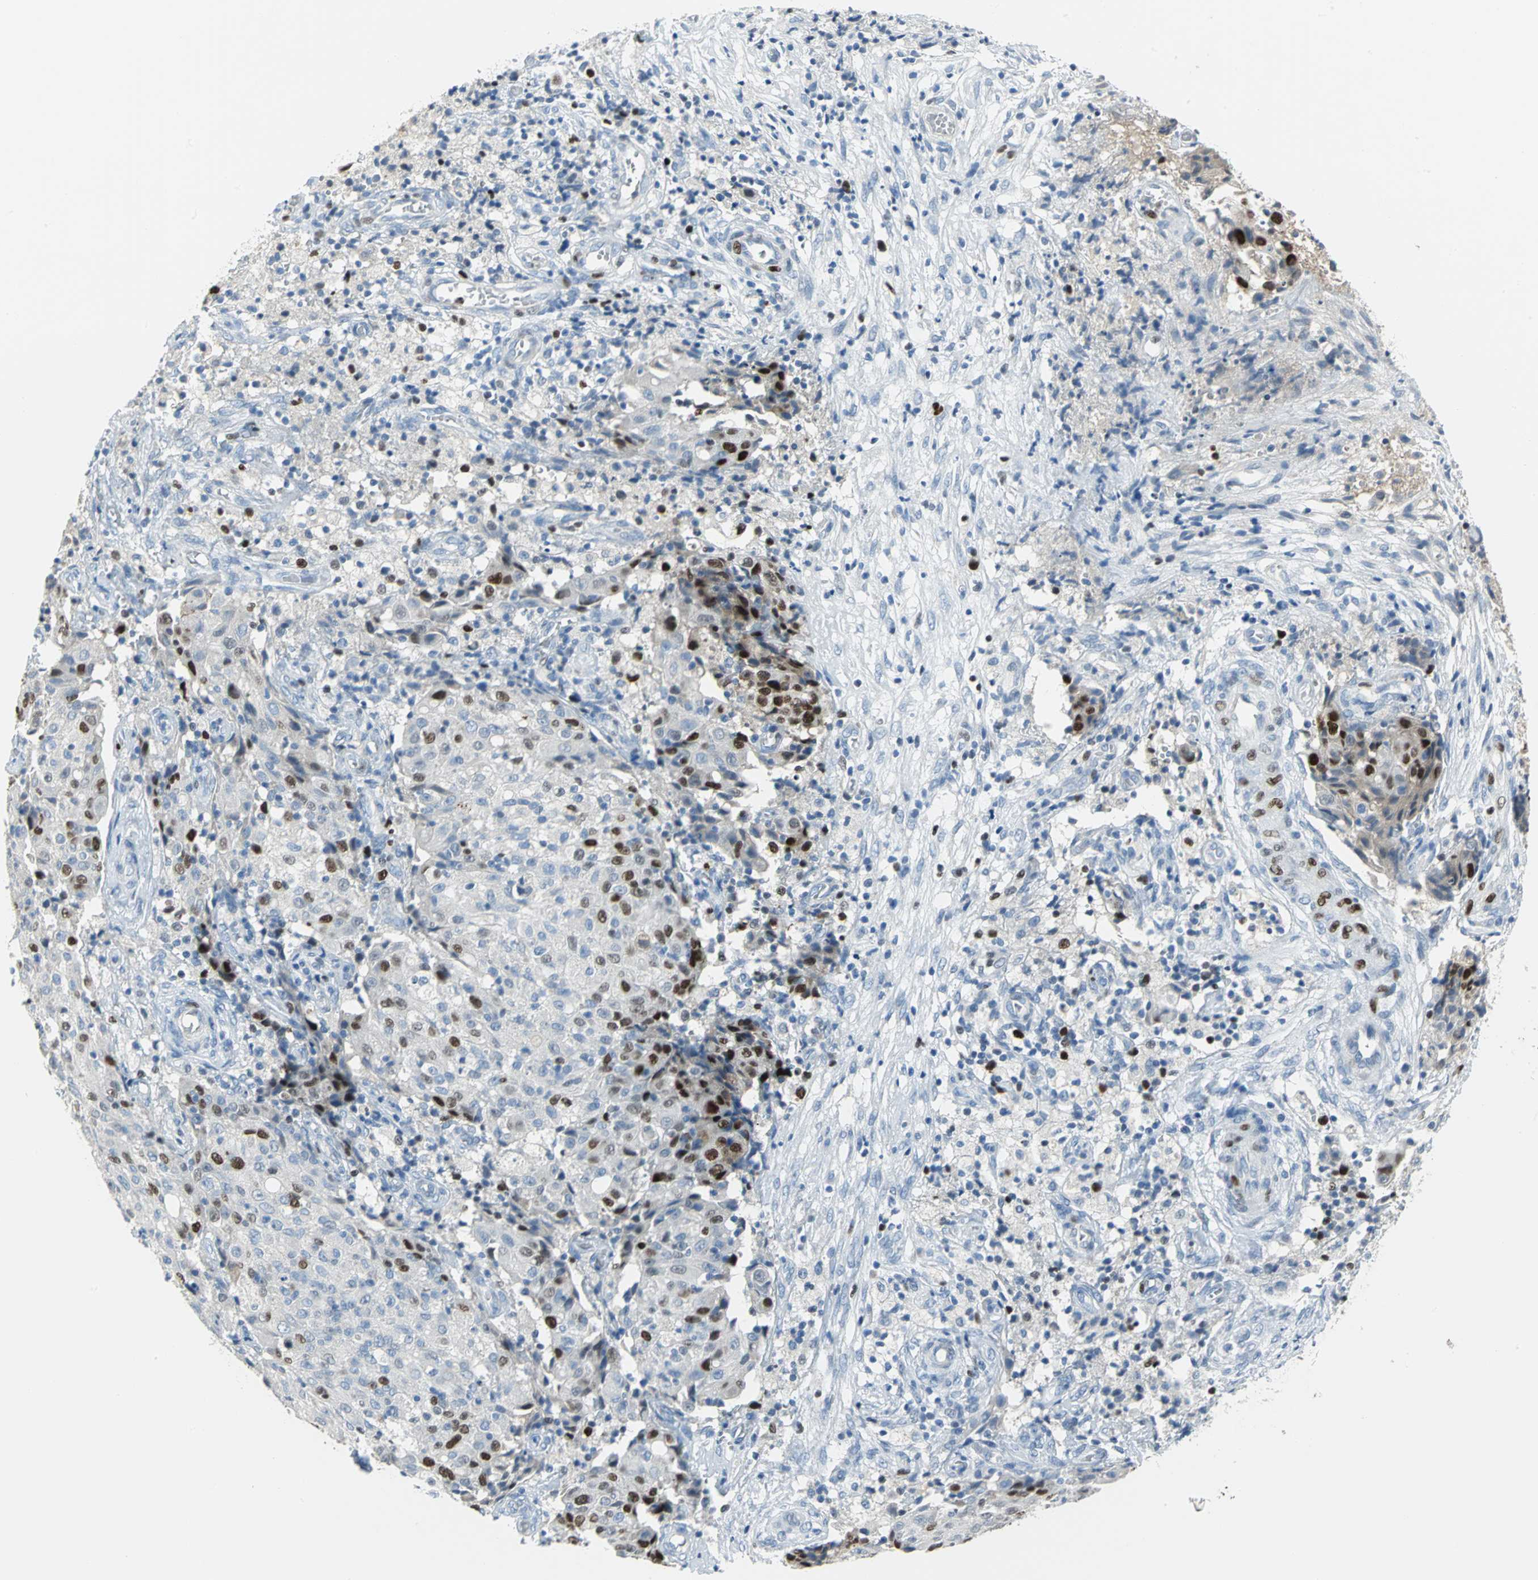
{"staining": {"intensity": "strong", "quantity": "<25%", "location": "nuclear"}, "tissue": "ovarian cancer", "cell_type": "Tumor cells", "image_type": "cancer", "snomed": [{"axis": "morphology", "description": "Carcinoma, endometroid"}, {"axis": "topography", "description": "Ovary"}], "caption": "A micrograph showing strong nuclear positivity in about <25% of tumor cells in ovarian cancer, as visualized by brown immunohistochemical staining.", "gene": "MCM4", "patient": {"sex": "female", "age": 42}}